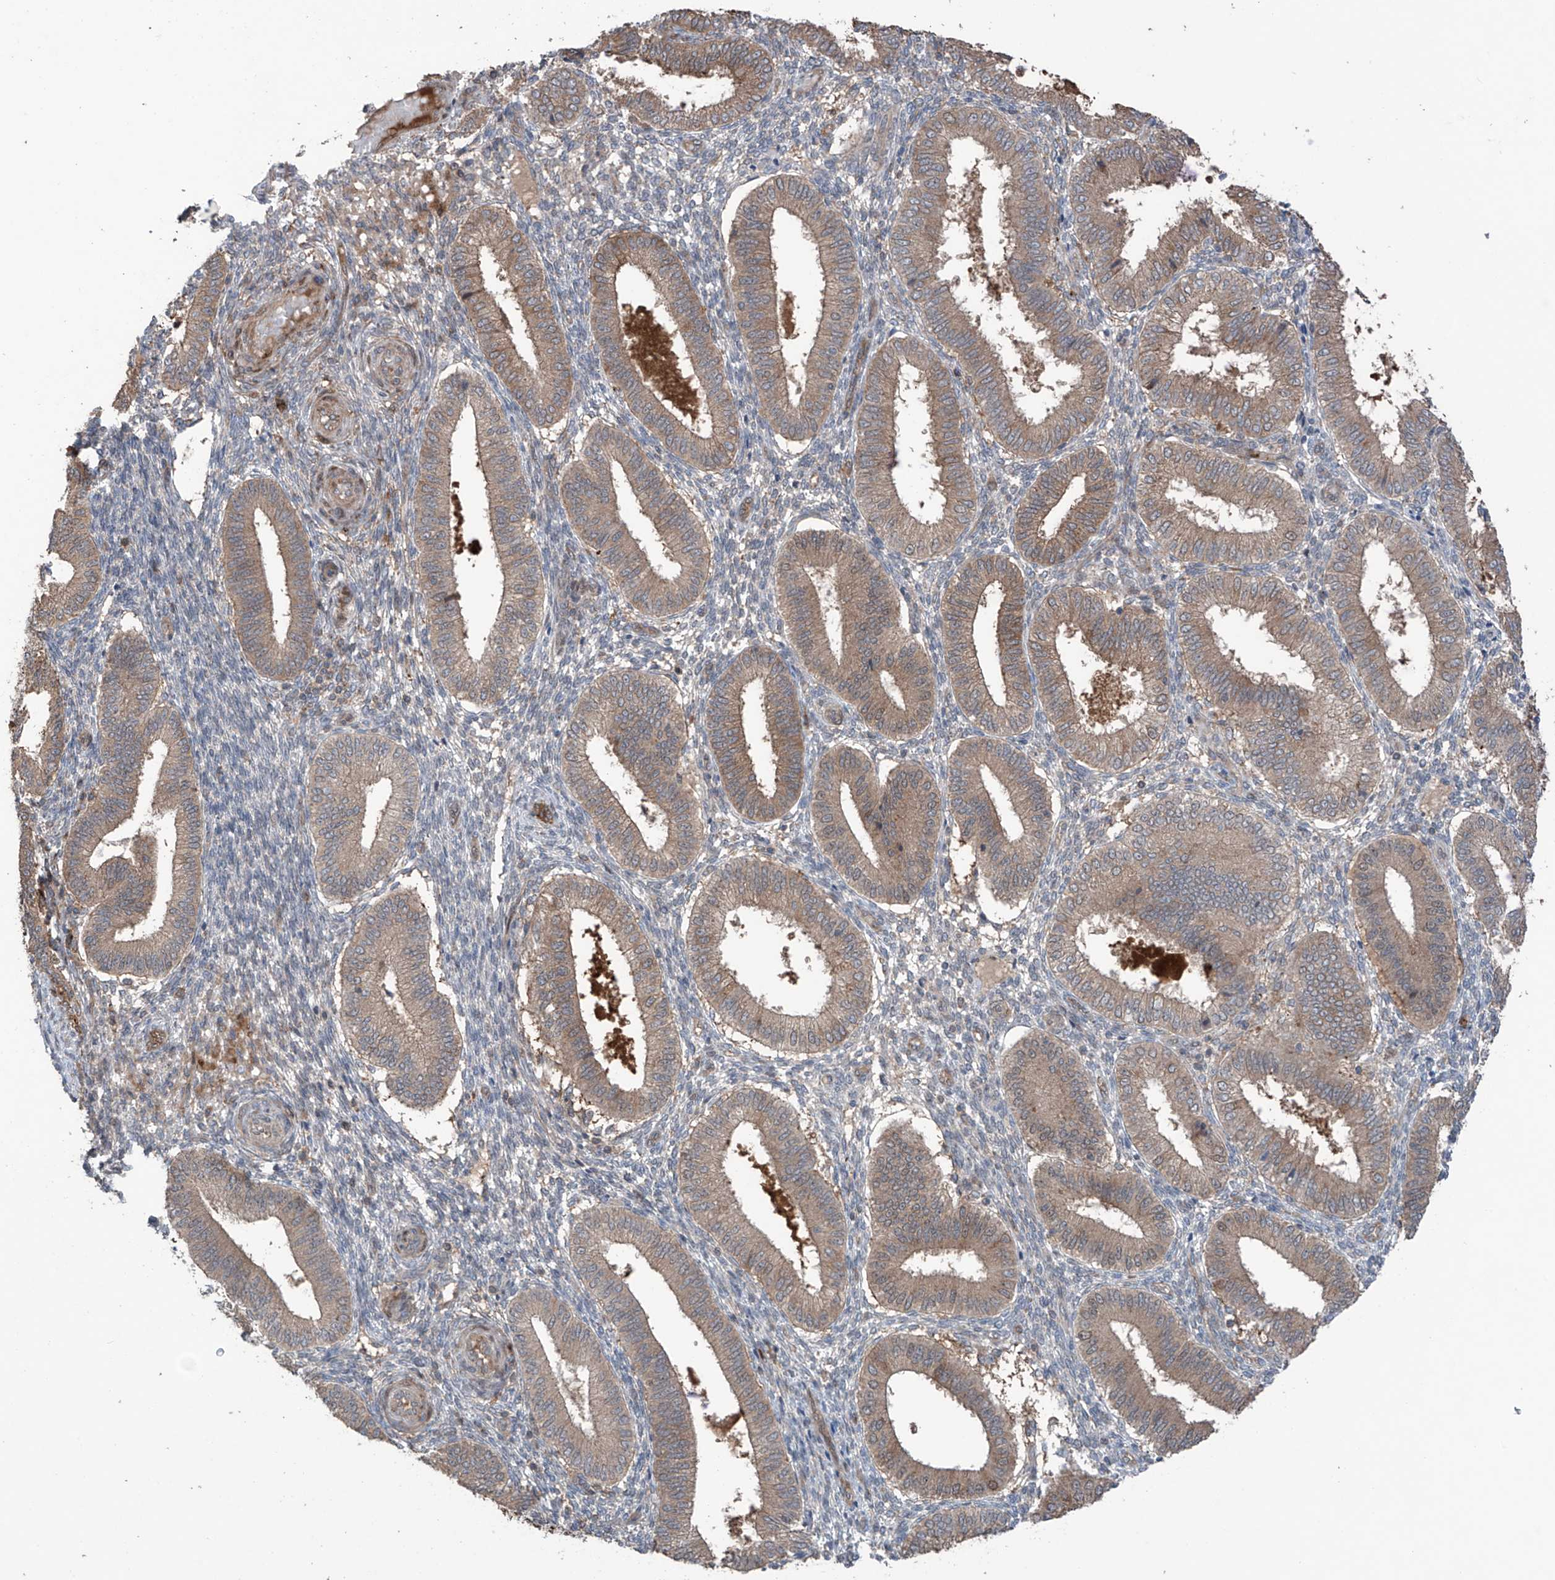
{"staining": {"intensity": "negative", "quantity": "none", "location": "none"}, "tissue": "endometrium", "cell_type": "Cells in endometrial stroma", "image_type": "normal", "snomed": [{"axis": "morphology", "description": "Normal tissue, NOS"}, {"axis": "topography", "description": "Endometrium"}], "caption": "DAB immunohistochemical staining of unremarkable endometrium shows no significant expression in cells in endometrial stroma. The staining is performed using DAB (3,3'-diaminobenzidine) brown chromogen with nuclei counter-stained in using hematoxylin.", "gene": "SAMD3", "patient": {"sex": "female", "age": 39}}